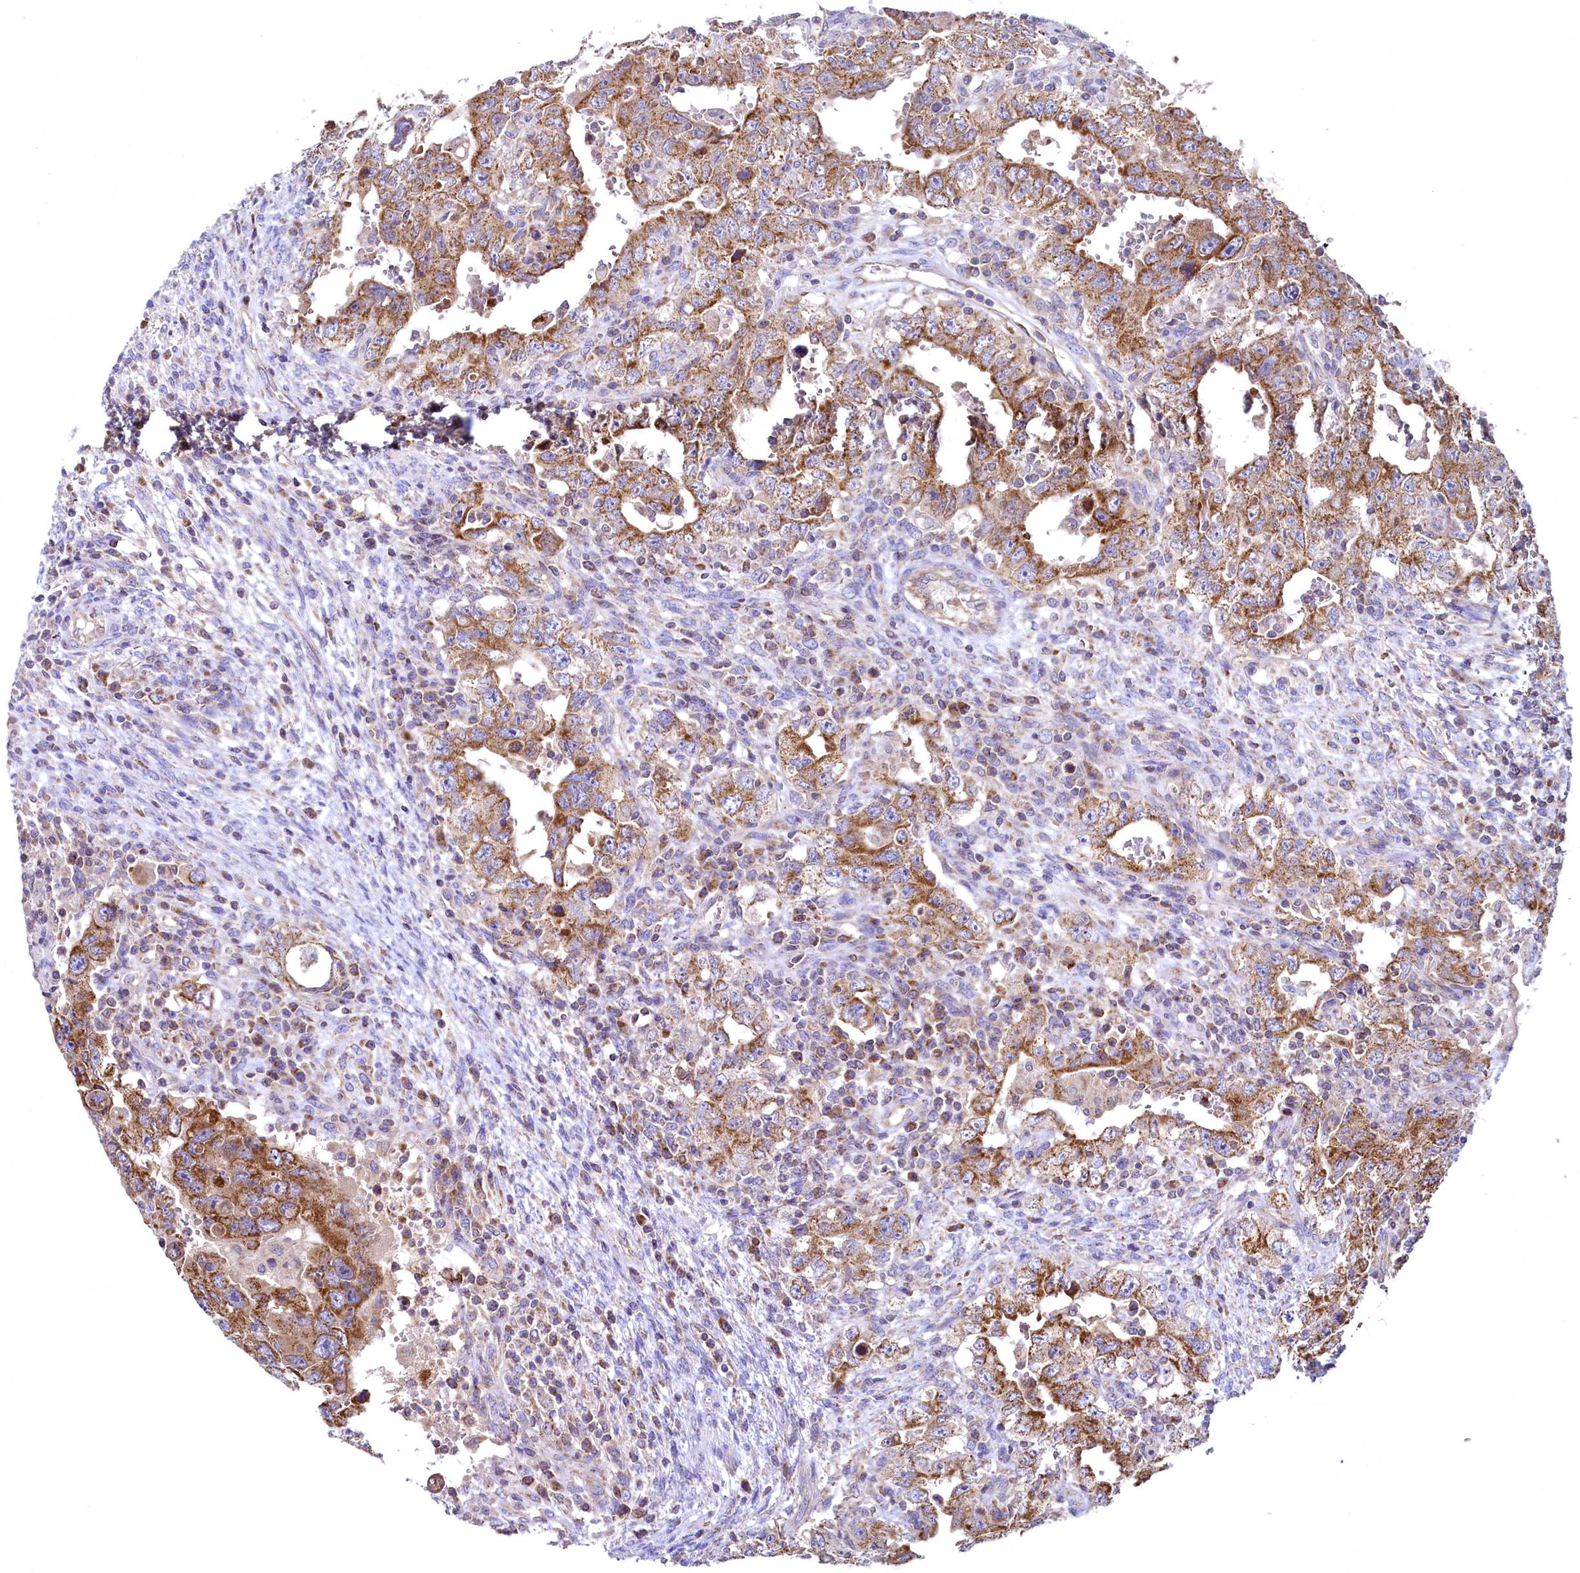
{"staining": {"intensity": "strong", "quantity": ">75%", "location": "cytoplasmic/membranous"}, "tissue": "testis cancer", "cell_type": "Tumor cells", "image_type": "cancer", "snomed": [{"axis": "morphology", "description": "Carcinoma, Embryonal, NOS"}, {"axis": "topography", "description": "Testis"}], "caption": "Immunohistochemistry (IHC) micrograph of neoplastic tissue: testis cancer (embryonal carcinoma) stained using IHC reveals high levels of strong protein expression localized specifically in the cytoplasmic/membranous of tumor cells, appearing as a cytoplasmic/membranous brown color.", "gene": "MRPL57", "patient": {"sex": "male", "age": 26}}